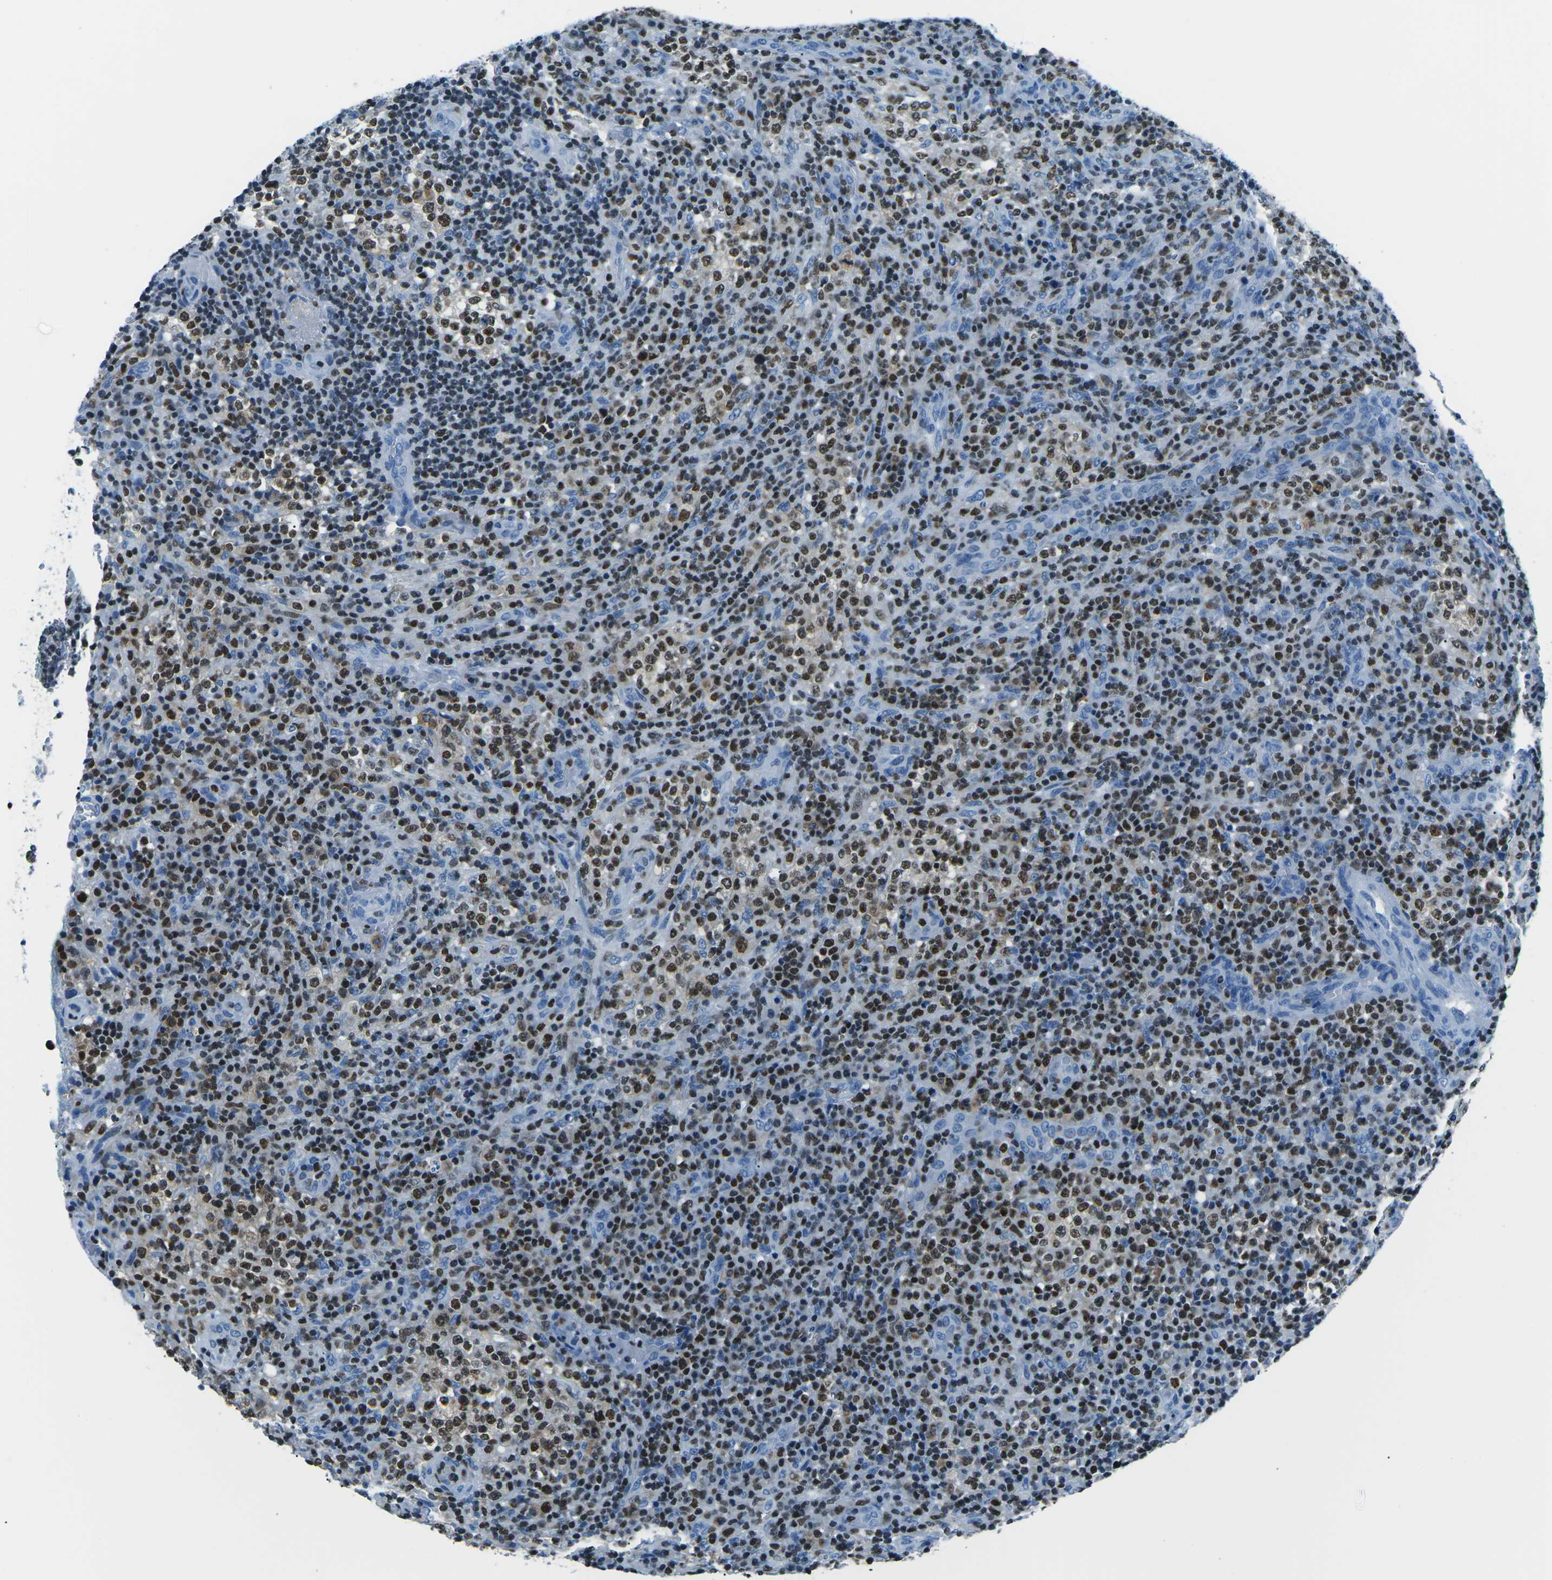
{"staining": {"intensity": "strong", "quantity": "25%-75%", "location": "nuclear"}, "tissue": "lymphoma", "cell_type": "Tumor cells", "image_type": "cancer", "snomed": [{"axis": "morphology", "description": "Malignant lymphoma, non-Hodgkin's type, High grade"}, {"axis": "topography", "description": "Lymph node"}], "caption": "This histopathology image exhibits IHC staining of lymphoma, with high strong nuclear positivity in about 25%-75% of tumor cells.", "gene": "CELF2", "patient": {"sex": "female", "age": 76}}